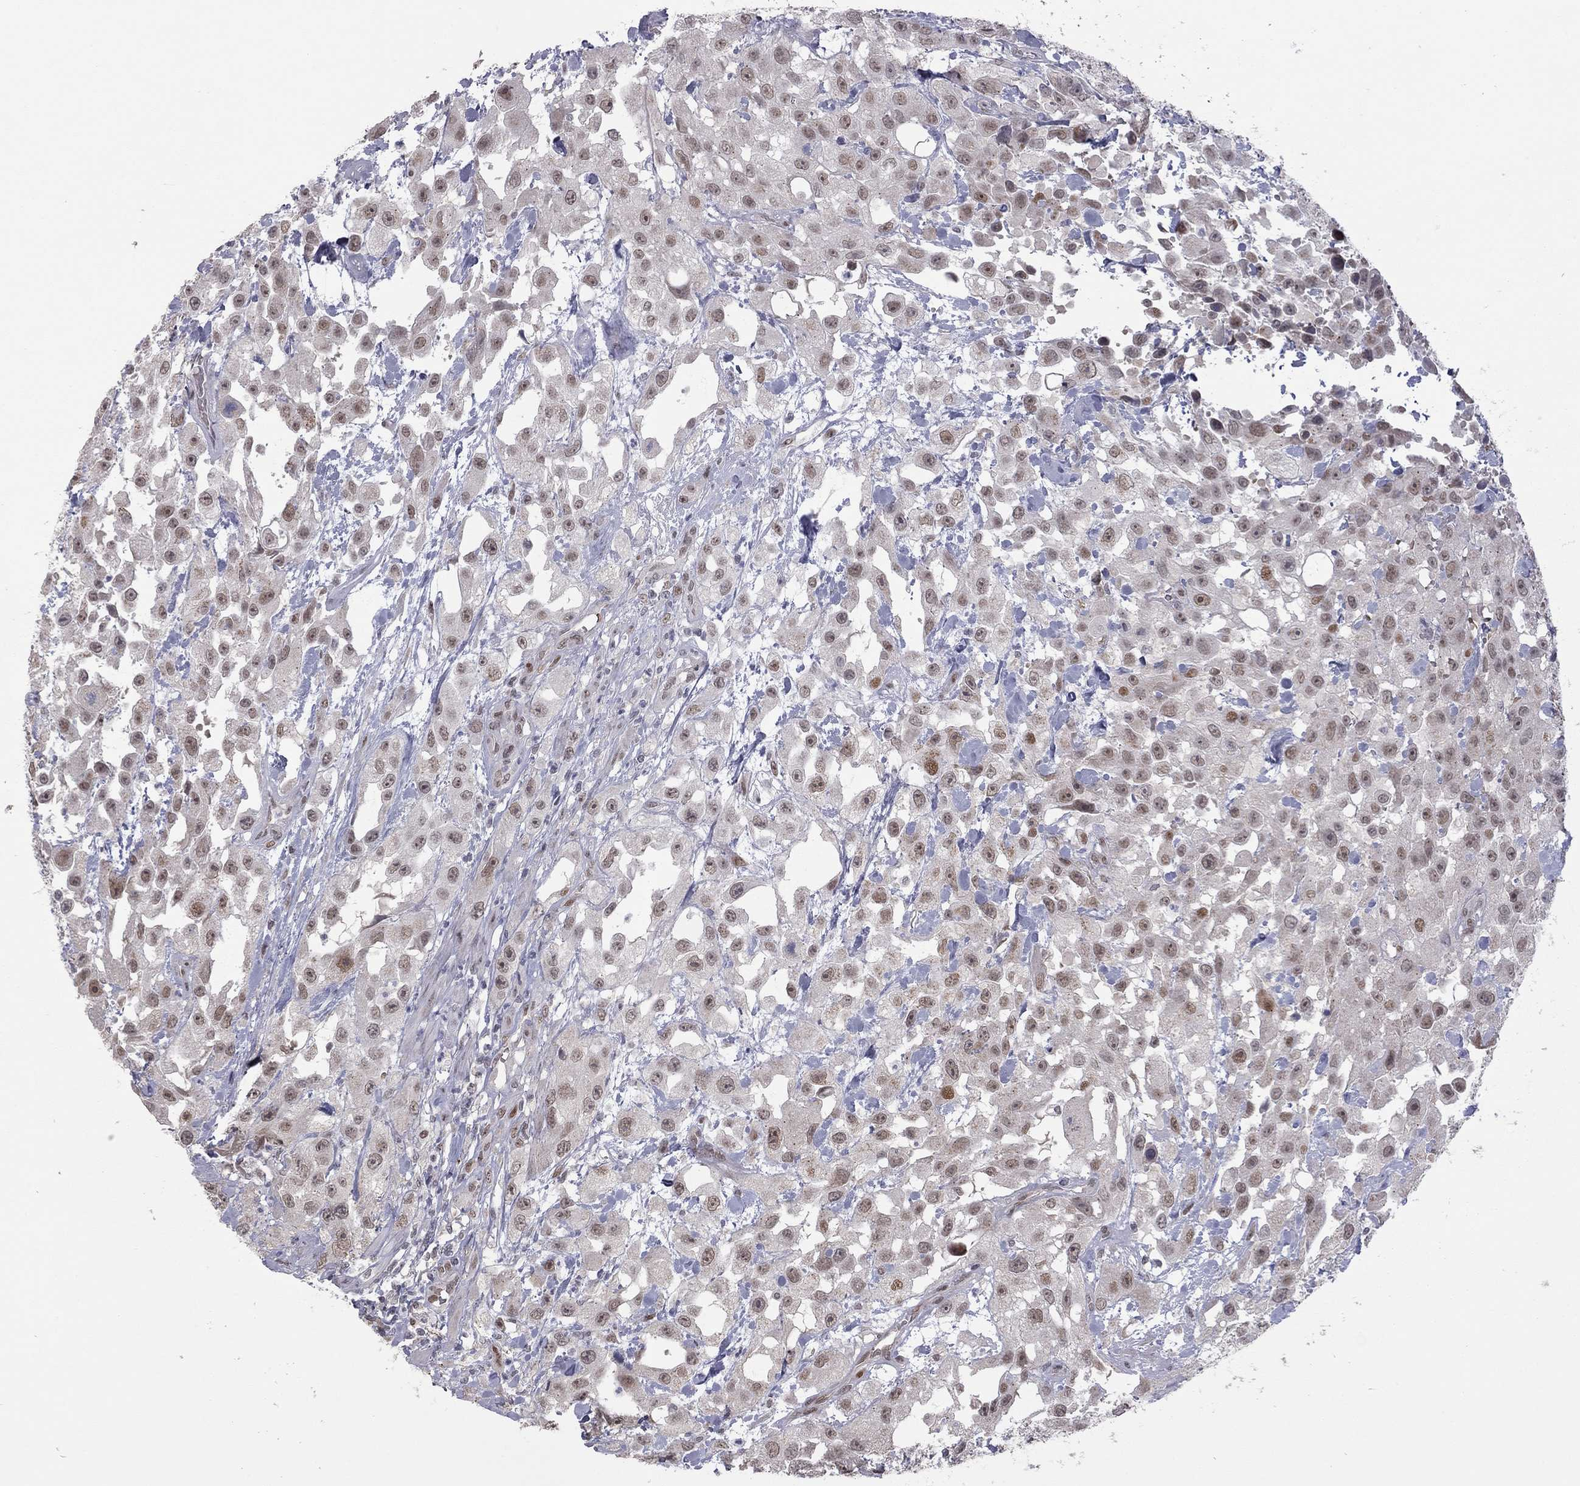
{"staining": {"intensity": "moderate", "quantity": "<25%", "location": "nuclear"}, "tissue": "urothelial cancer", "cell_type": "Tumor cells", "image_type": "cancer", "snomed": [{"axis": "morphology", "description": "Urothelial carcinoma, High grade"}, {"axis": "topography", "description": "Urinary bladder"}], "caption": "Immunohistochemistry (IHC) micrograph of neoplastic tissue: urothelial carcinoma (high-grade) stained using immunohistochemistry shows low levels of moderate protein expression localized specifically in the nuclear of tumor cells, appearing as a nuclear brown color.", "gene": "MC3R", "patient": {"sex": "male", "age": 79}}